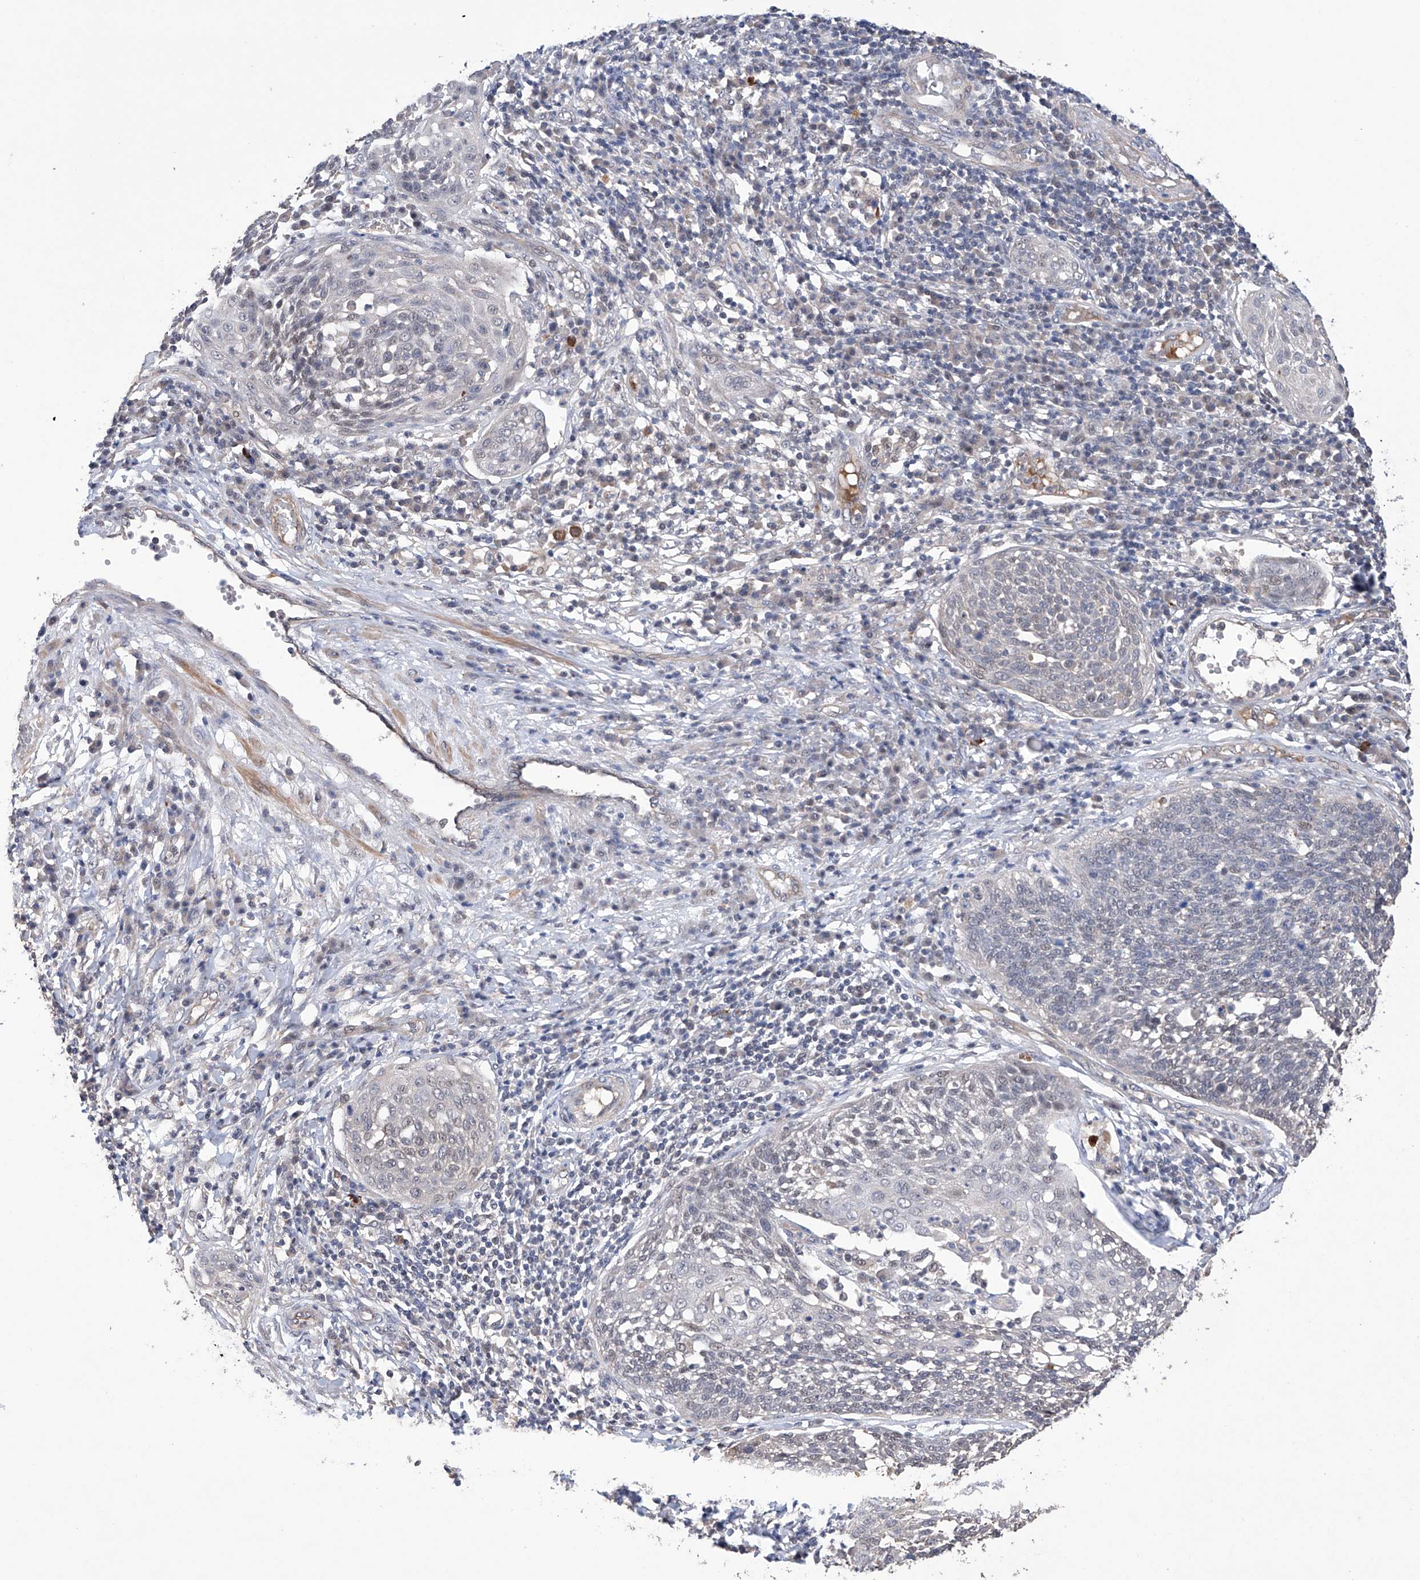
{"staining": {"intensity": "weak", "quantity": "25%-75%", "location": "cytoplasmic/membranous"}, "tissue": "cervical cancer", "cell_type": "Tumor cells", "image_type": "cancer", "snomed": [{"axis": "morphology", "description": "Squamous cell carcinoma, NOS"}, {"axis": "topography", "description": "Cervix"}], "caption": "Cervical squamous cell carcinoma tissue shows weak cytoplasmic/membranous staining in approximately 25%-75% of tumor cells, visualized by immunohistochemistry.", "gene": "AFG1L", "patient": {"sex": "female", "age": 34}}